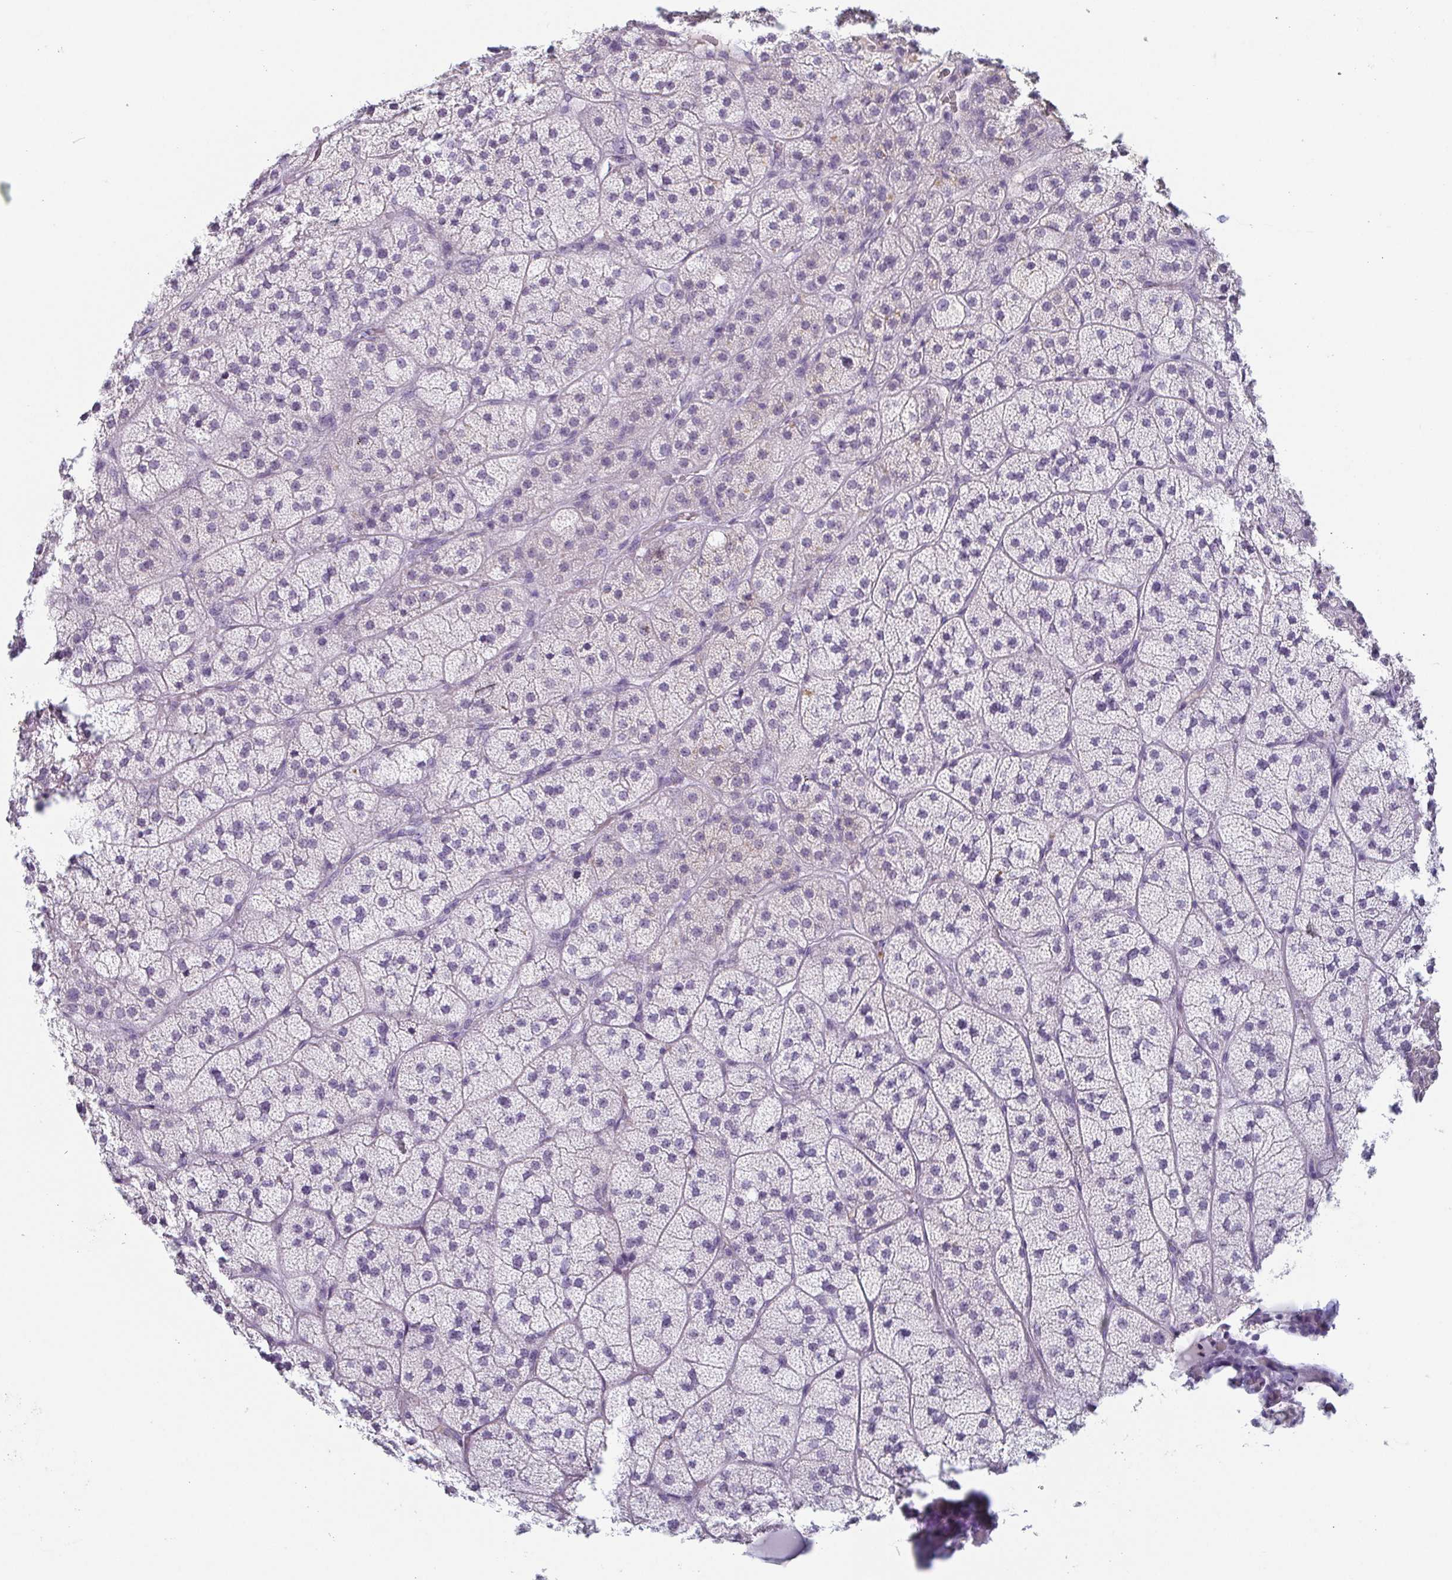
{"staining": {"intensity": "negative", "quantity": "none", "location": "none"}, "tissue": "adrenal gland", "cell_type": "Glandular cells", "image_type": "normal", "snomed": [{"axis": "morphology", "description": "Normal tissue, NOS"}, {"axis": "topography", "description": "Adrenal gland"}], "caption": "Immunohistochemistry (IHC) of benign adrenal gland reveals no expression in glandular cells. (DAB IHC visualized using brightfield microscopy, high magnification).", "gene": "ITLN1", "patient": {"sex": "male", "age": 57}}